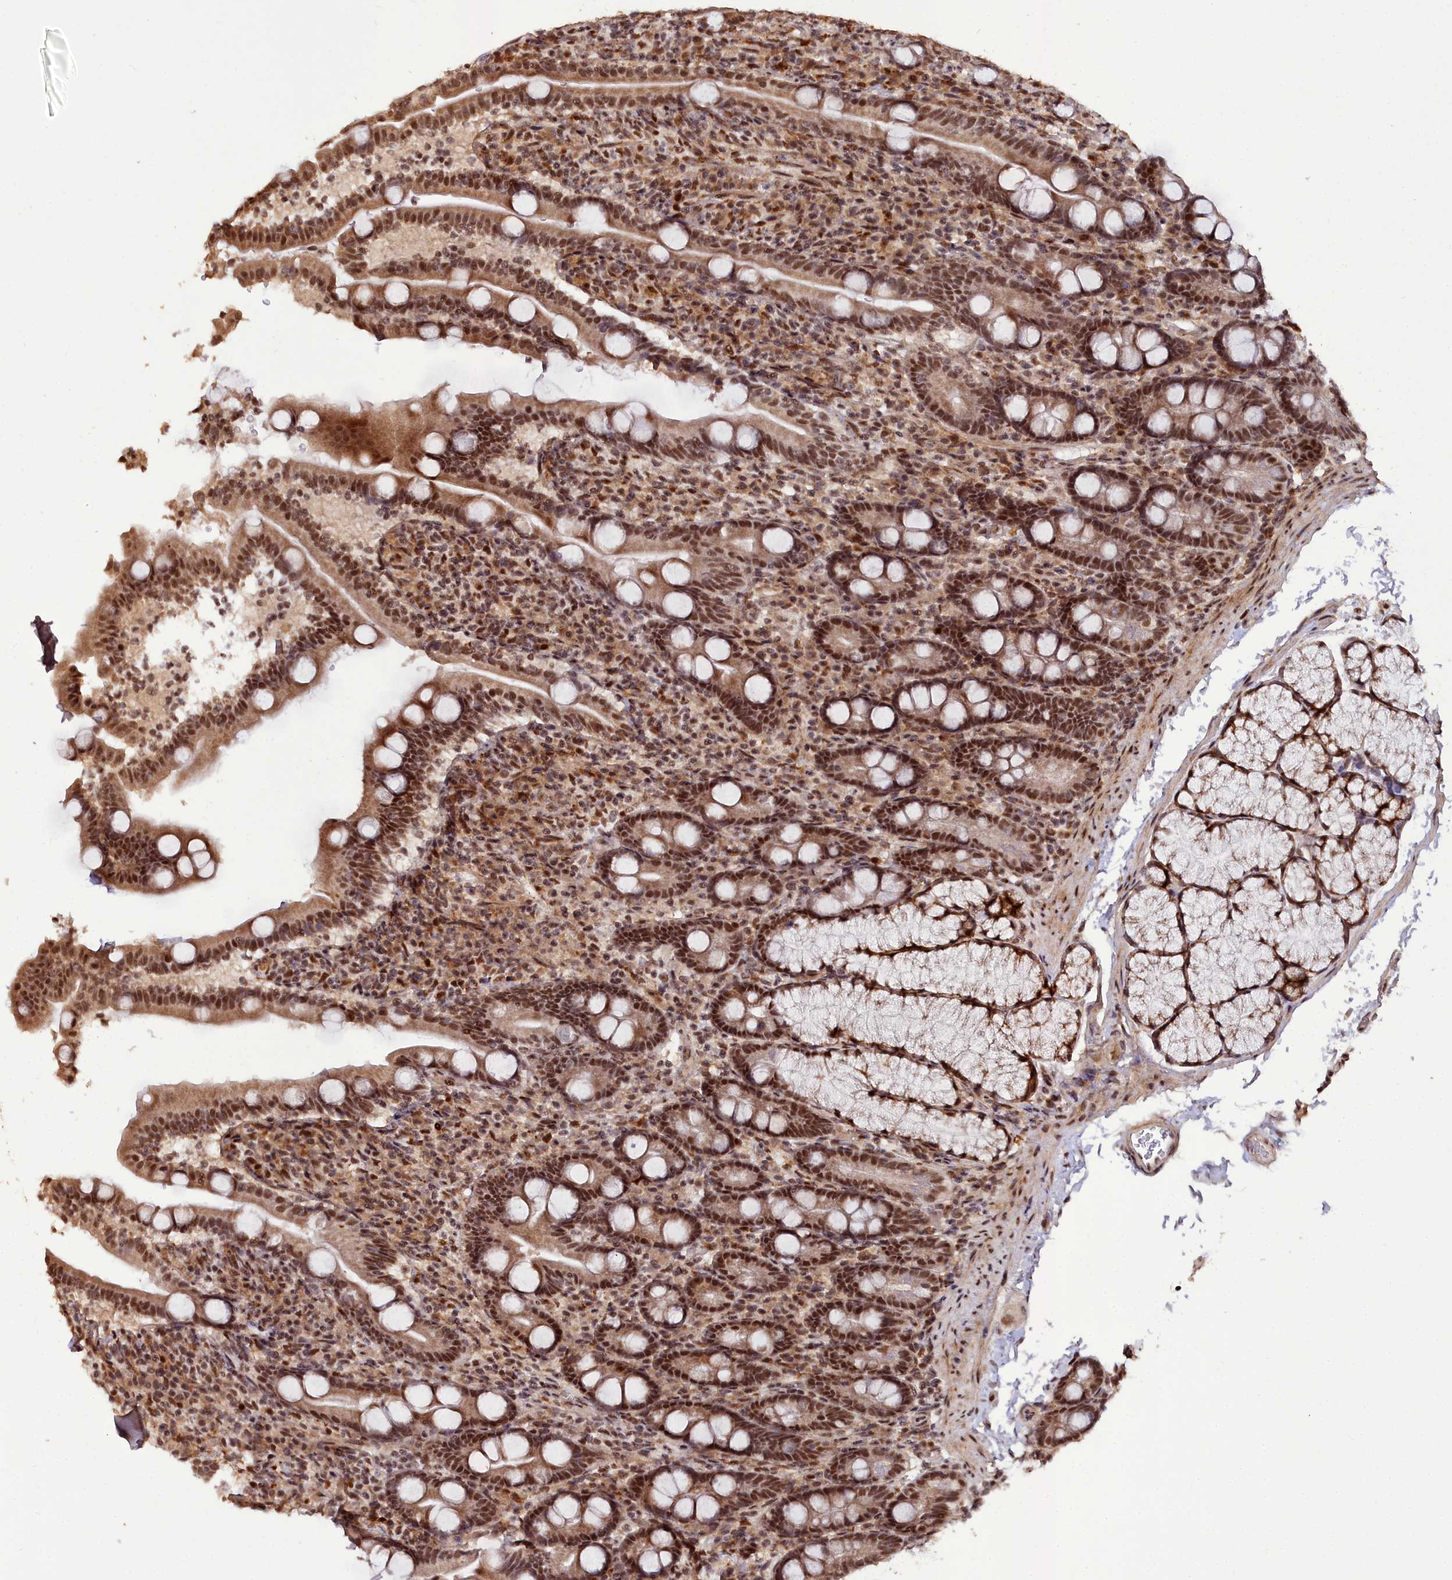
{"staining": {"intensity": "strong", "quantity": ">75%", "location": "cytoplasmic/membranous,nuclear"}, "tissue": "duodenum", "cell_type": "Glandular cells", "image_type": "normal", "snomed": [{"axis": "morphology", "description": "Normal tissue, NOS"}, {"axis": "topography", "description": "Duodenum"}], "caption": "A micrograph of duodenum stained for a protein reveals strong cytoplasmic/membranous,nuclear brown staining in glandular cells. (brown staining indicates protein expression, while blue staining denotes nuclei).", "gene": "CXXC1", "patient": {"sex": "male", "age": 35}}